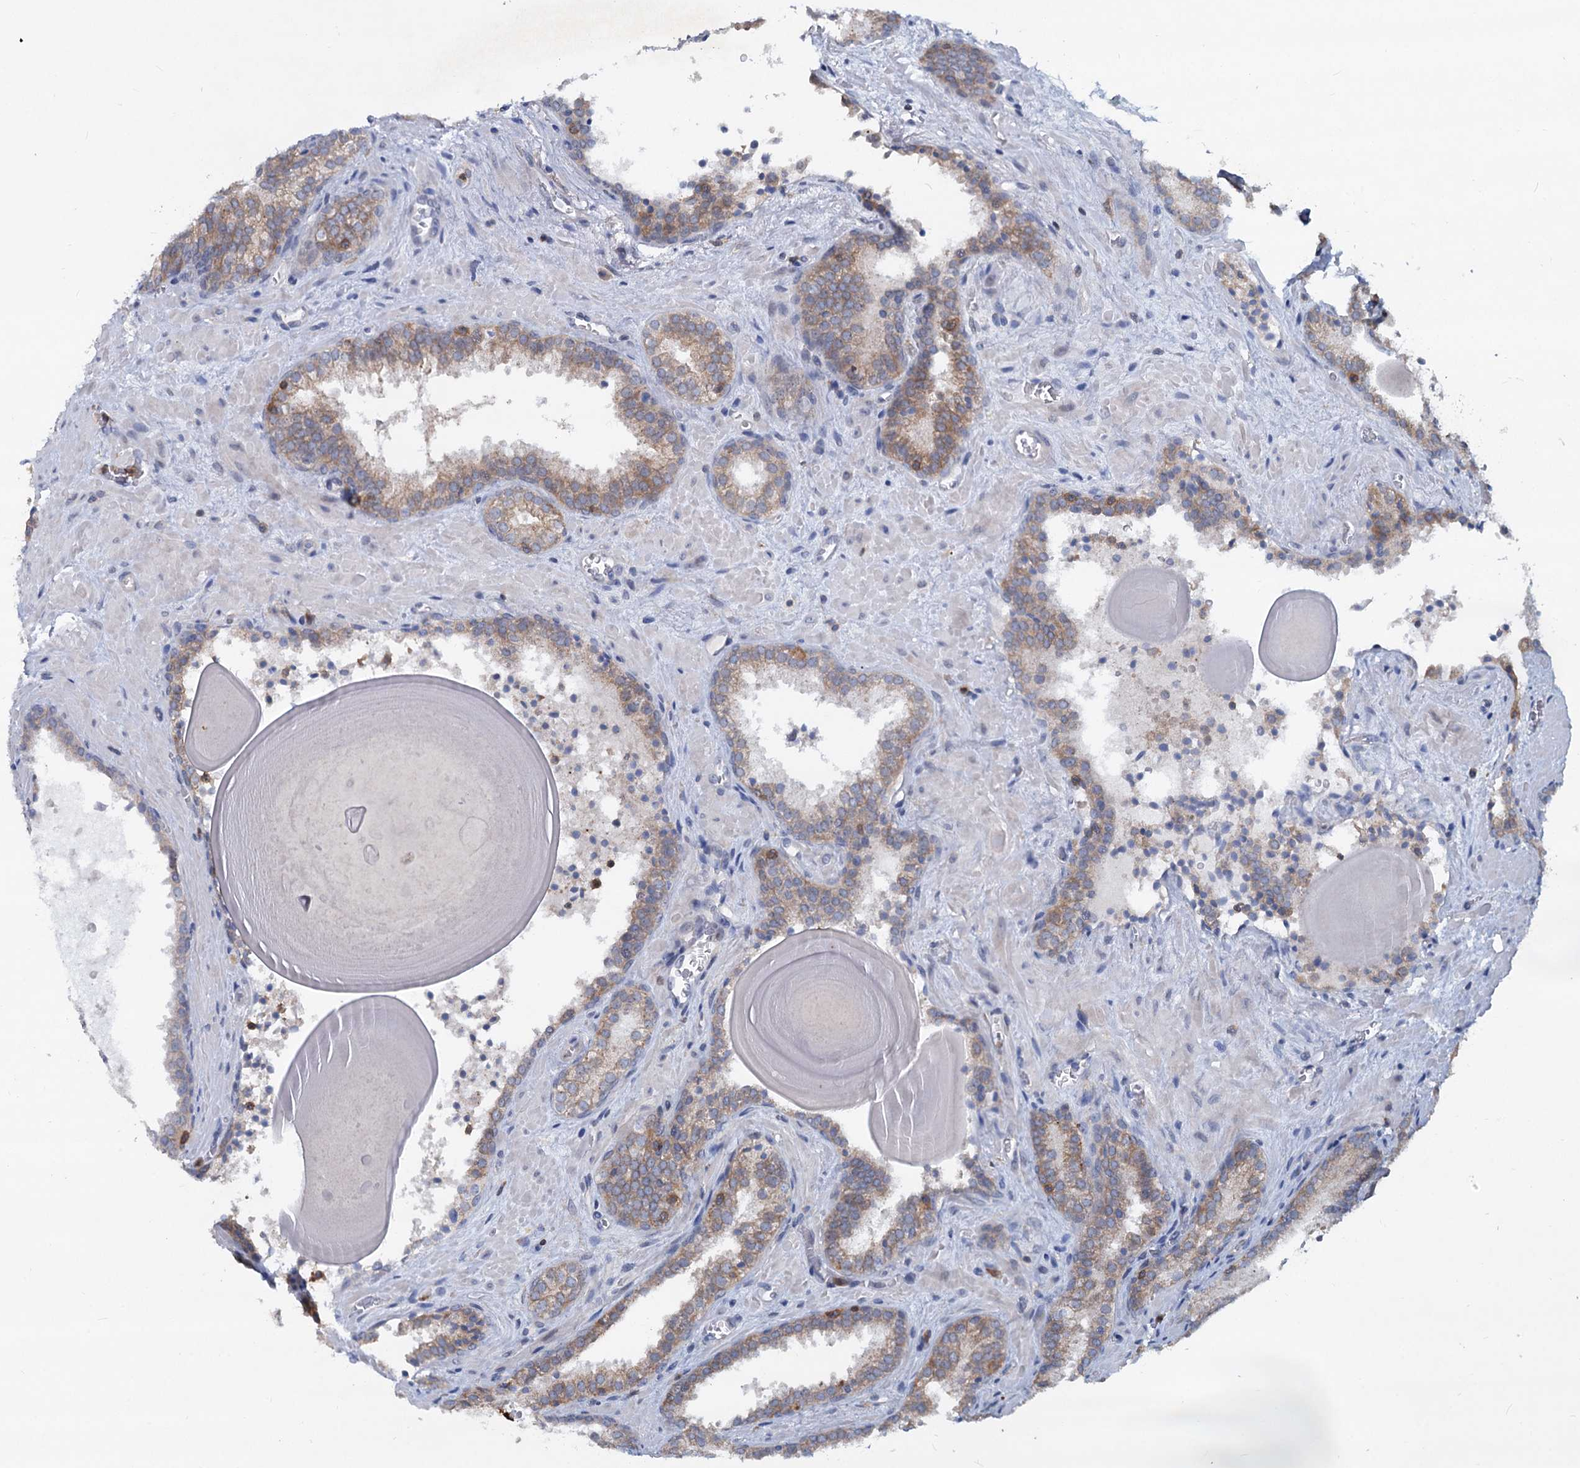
{"staining": {"intensity": "moderate", "quantity": ">75%", "location": "cytoplasmic/membranous"}, "tissue": "prostate cancer", "cell_type": "Tumor cells", "image_type": "cancer", "snomed": [{"axis": "morphology", "description": "Adenocarcinoma, High grade"}, {"axis": "topography", "description": "Prostate"}], "caption": "Prostate cancer (high-grade adenocarcinoma) was stained to show a protein in brown. There is medium levels of moderate cytoplasmic/membranous positivity in approximately >75% of tumor cells.", "gene": "LRCH4", "patient": {"sex": "male", "age": 66}}